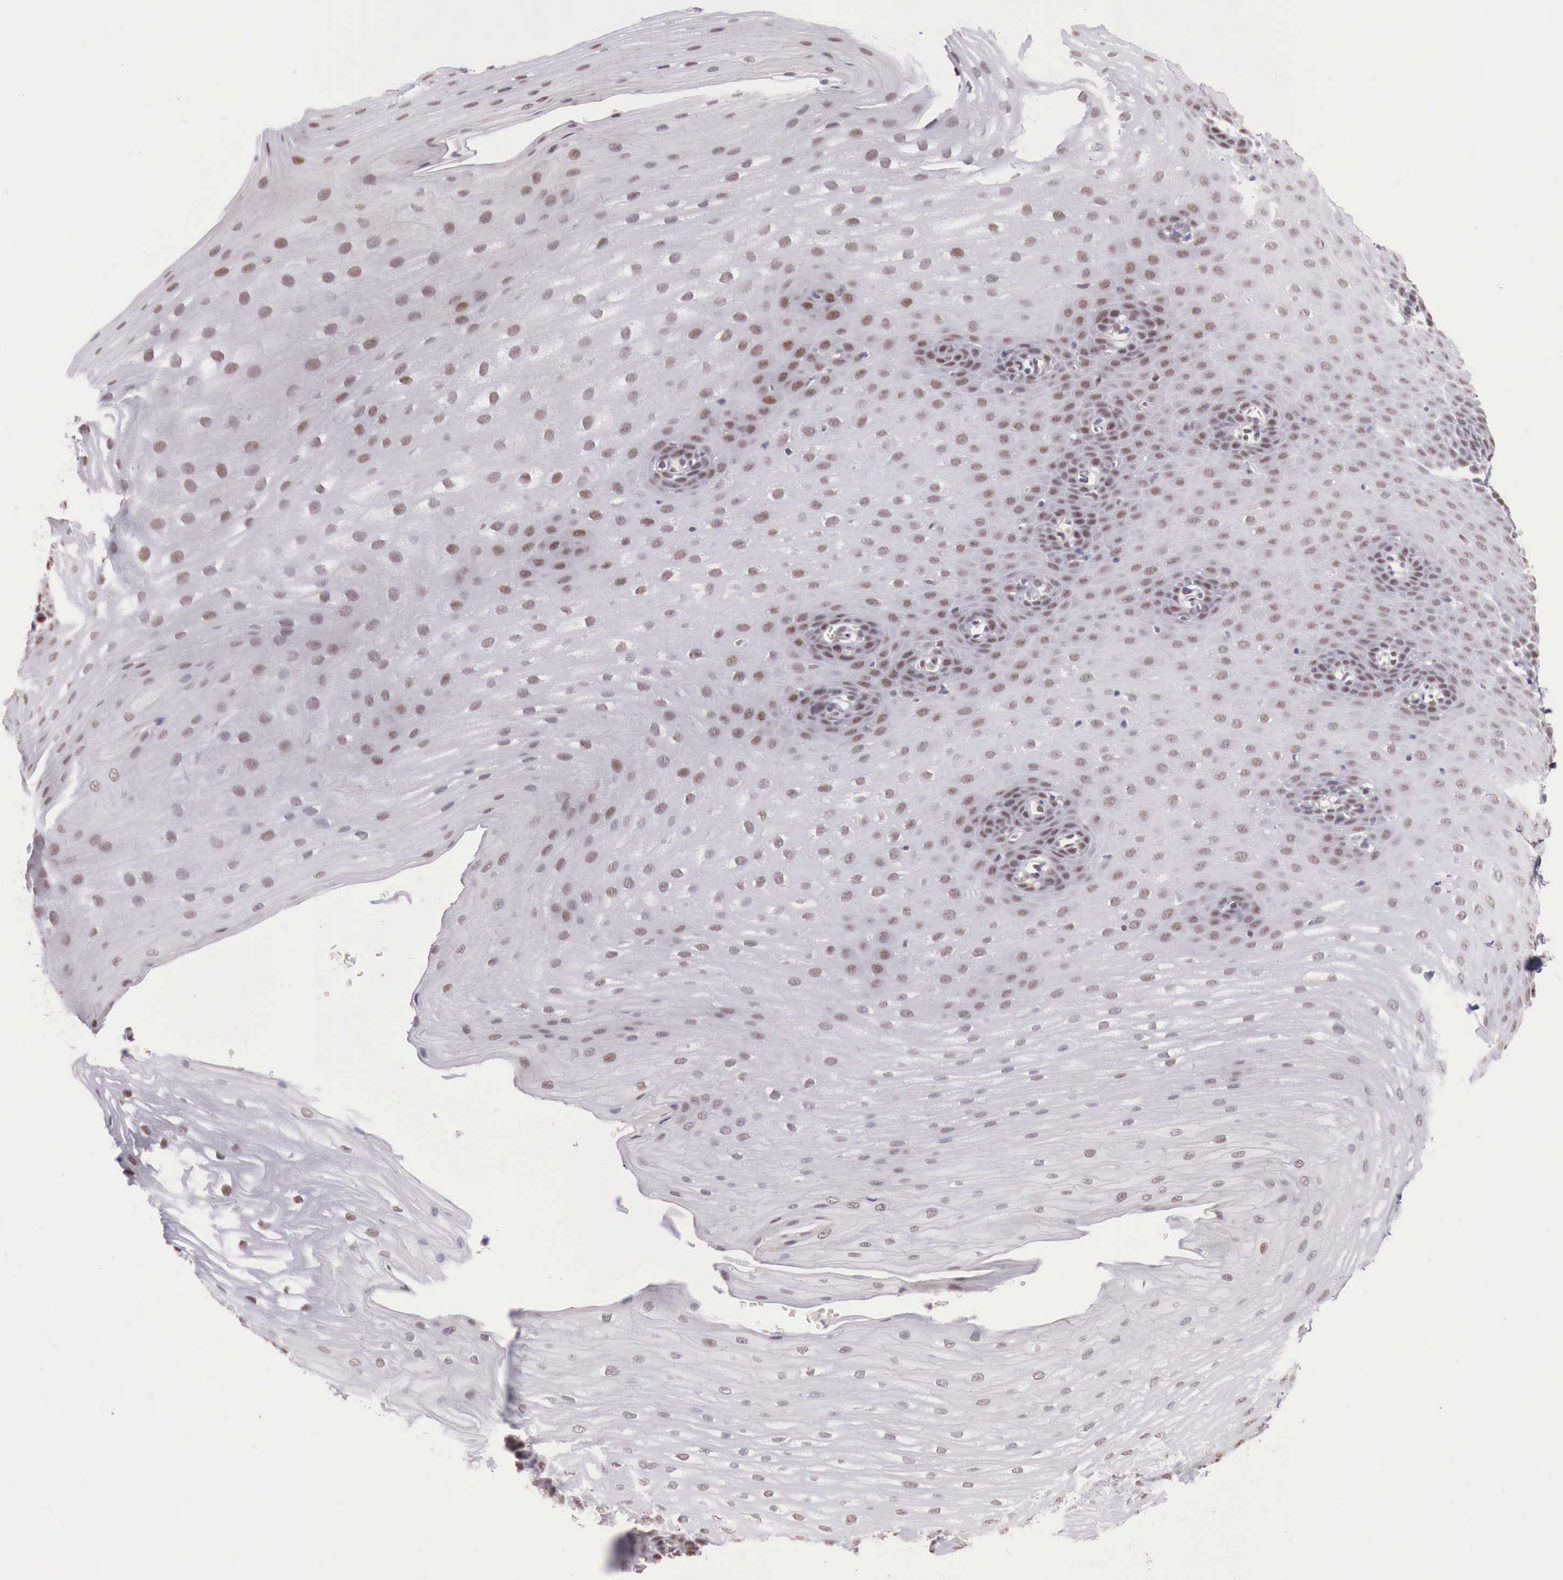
{"staining": {"intensity": "weak", "quantity": "25%-75%", "location": "nuclear"}, "tissue": "esophagus", "cell_type": "Squamous epithelial cells", "image_type": "normal", "snomed": [{"axis": "morphology", "description": "Normal tissue, NOS"}, {"axis": "topography", "description": "Esophagus"}], "caption": "Protein expression analysis of normal human esophagus reveals weak nuclear positivity in about 25%-75% of squamous epithelial cells.", "gene": "FOXP2", "patient": {"sex": "male", "age": 70}}